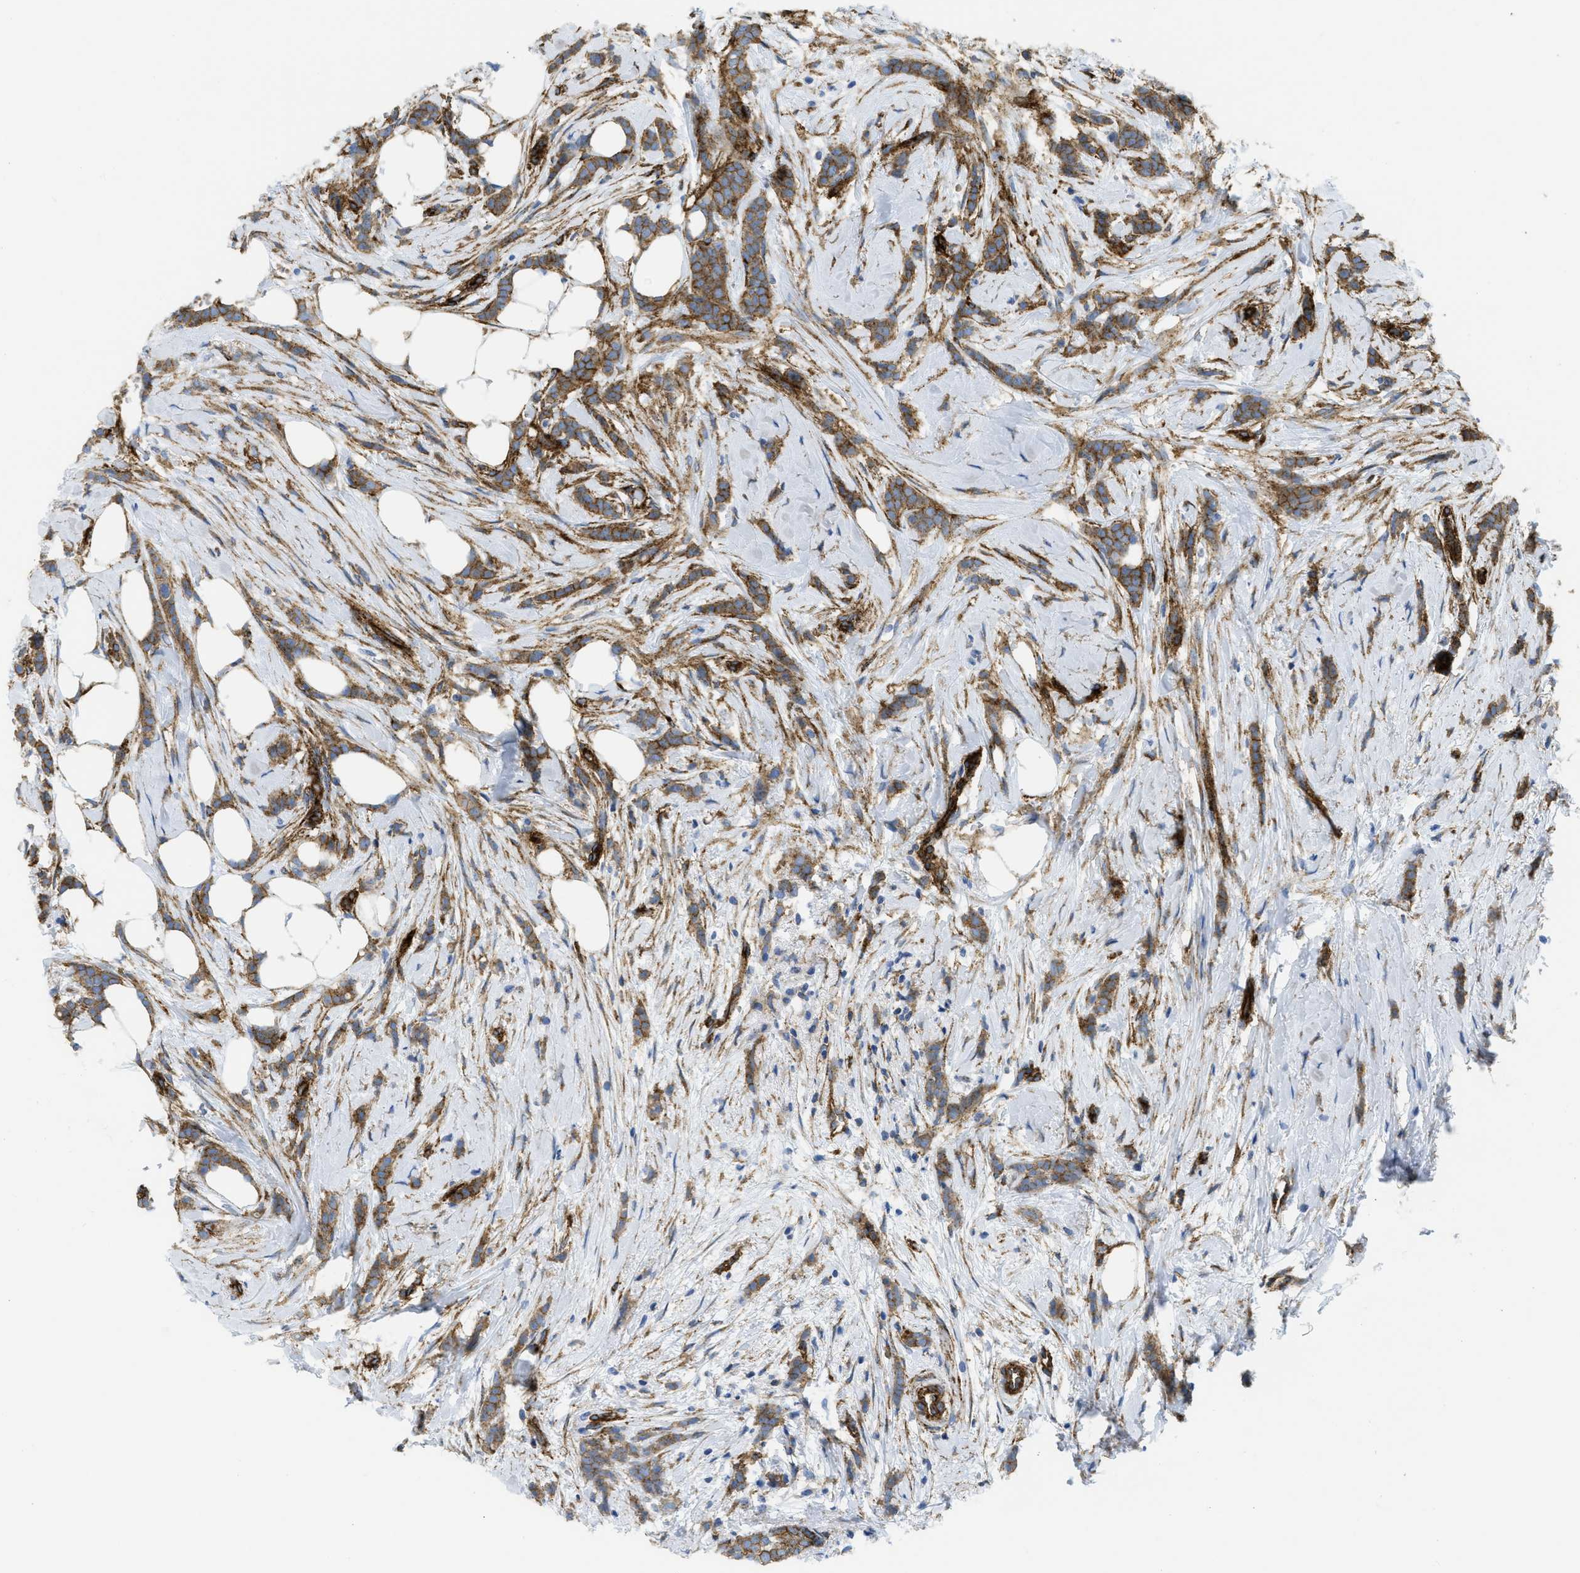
{"staining": {"intensity": "moderate", "quantity": ">75%", "location": "cytoplasmic/membranous"}, "tissue": "breast cancer", "cell_type": "Tumor cells", "image_type": "cancer", "snomed": [{"axis": "morphology", "description": "Lobular carcinoma, in situ"}, {"axis": "morphology", "description": "Lobular carcinoma"}, {"axis": "topography", "description": "Breast"}], "caption": "This is an image of immunohistochemistry (IHC) staining of breast lobular carcinoma in situ, which shows moderate staining in the cytoplasmic/membranous of tumor cells.", "gene": "HIP1", "patient": {"sex": "female", "age": 41}}